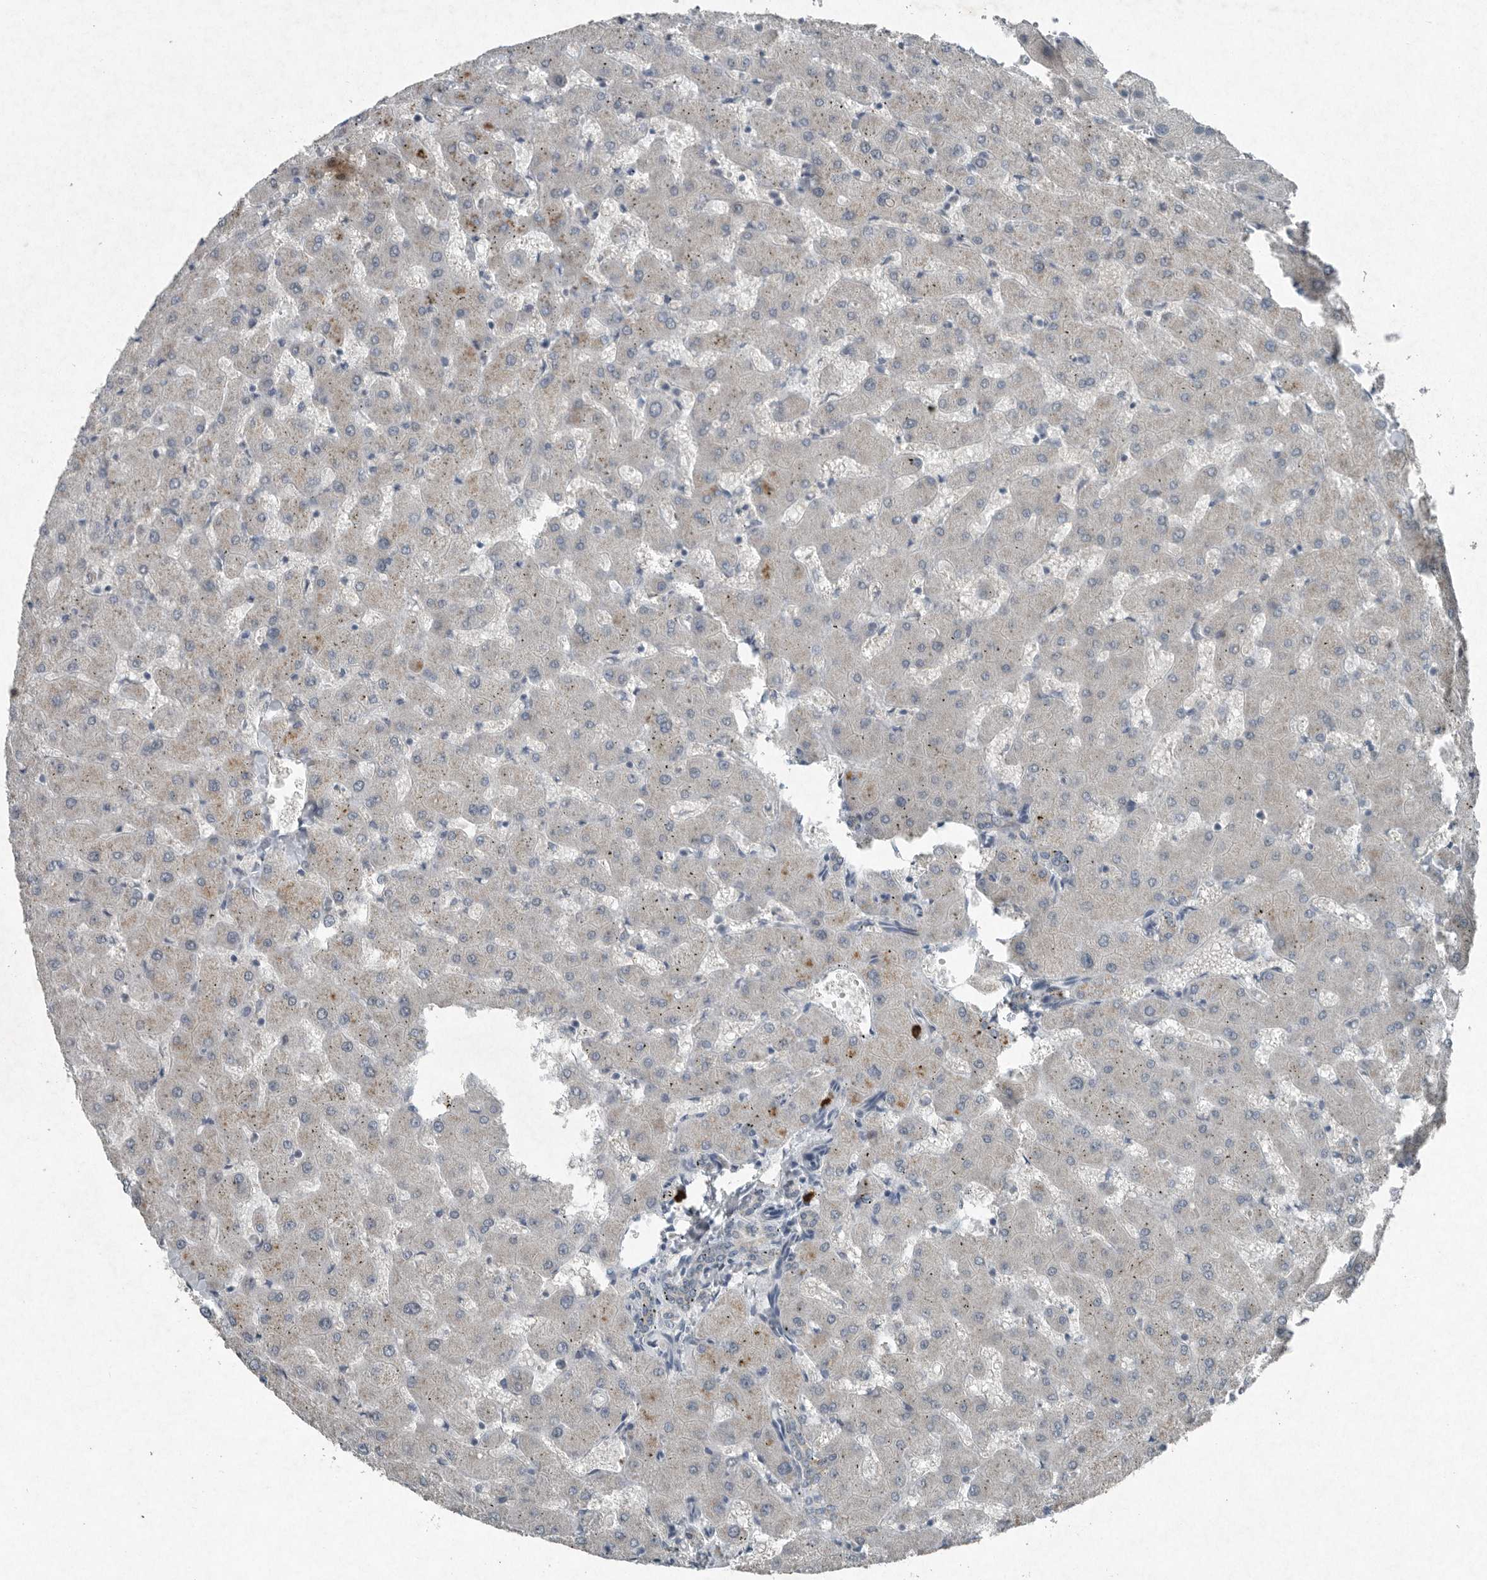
{"staining": {"intensity": "weak", "quantity": "<25%", "location": "cytoplasmic/membranous"}, "tissue": "liver", "cell_type": "Cholangiocytes", "image_type": "normal", "snomed": [{"axis": "morphology", "description": "Normal tissue, NOS"}, {"axis": "topography", "description": "Liver"}], "caption": "Immunohistochemistry (IHC) of benign human liver reveals no staining in cholangiocytes.", "gene": "IL20", "patient": {"sex": "female", "age": 63}}